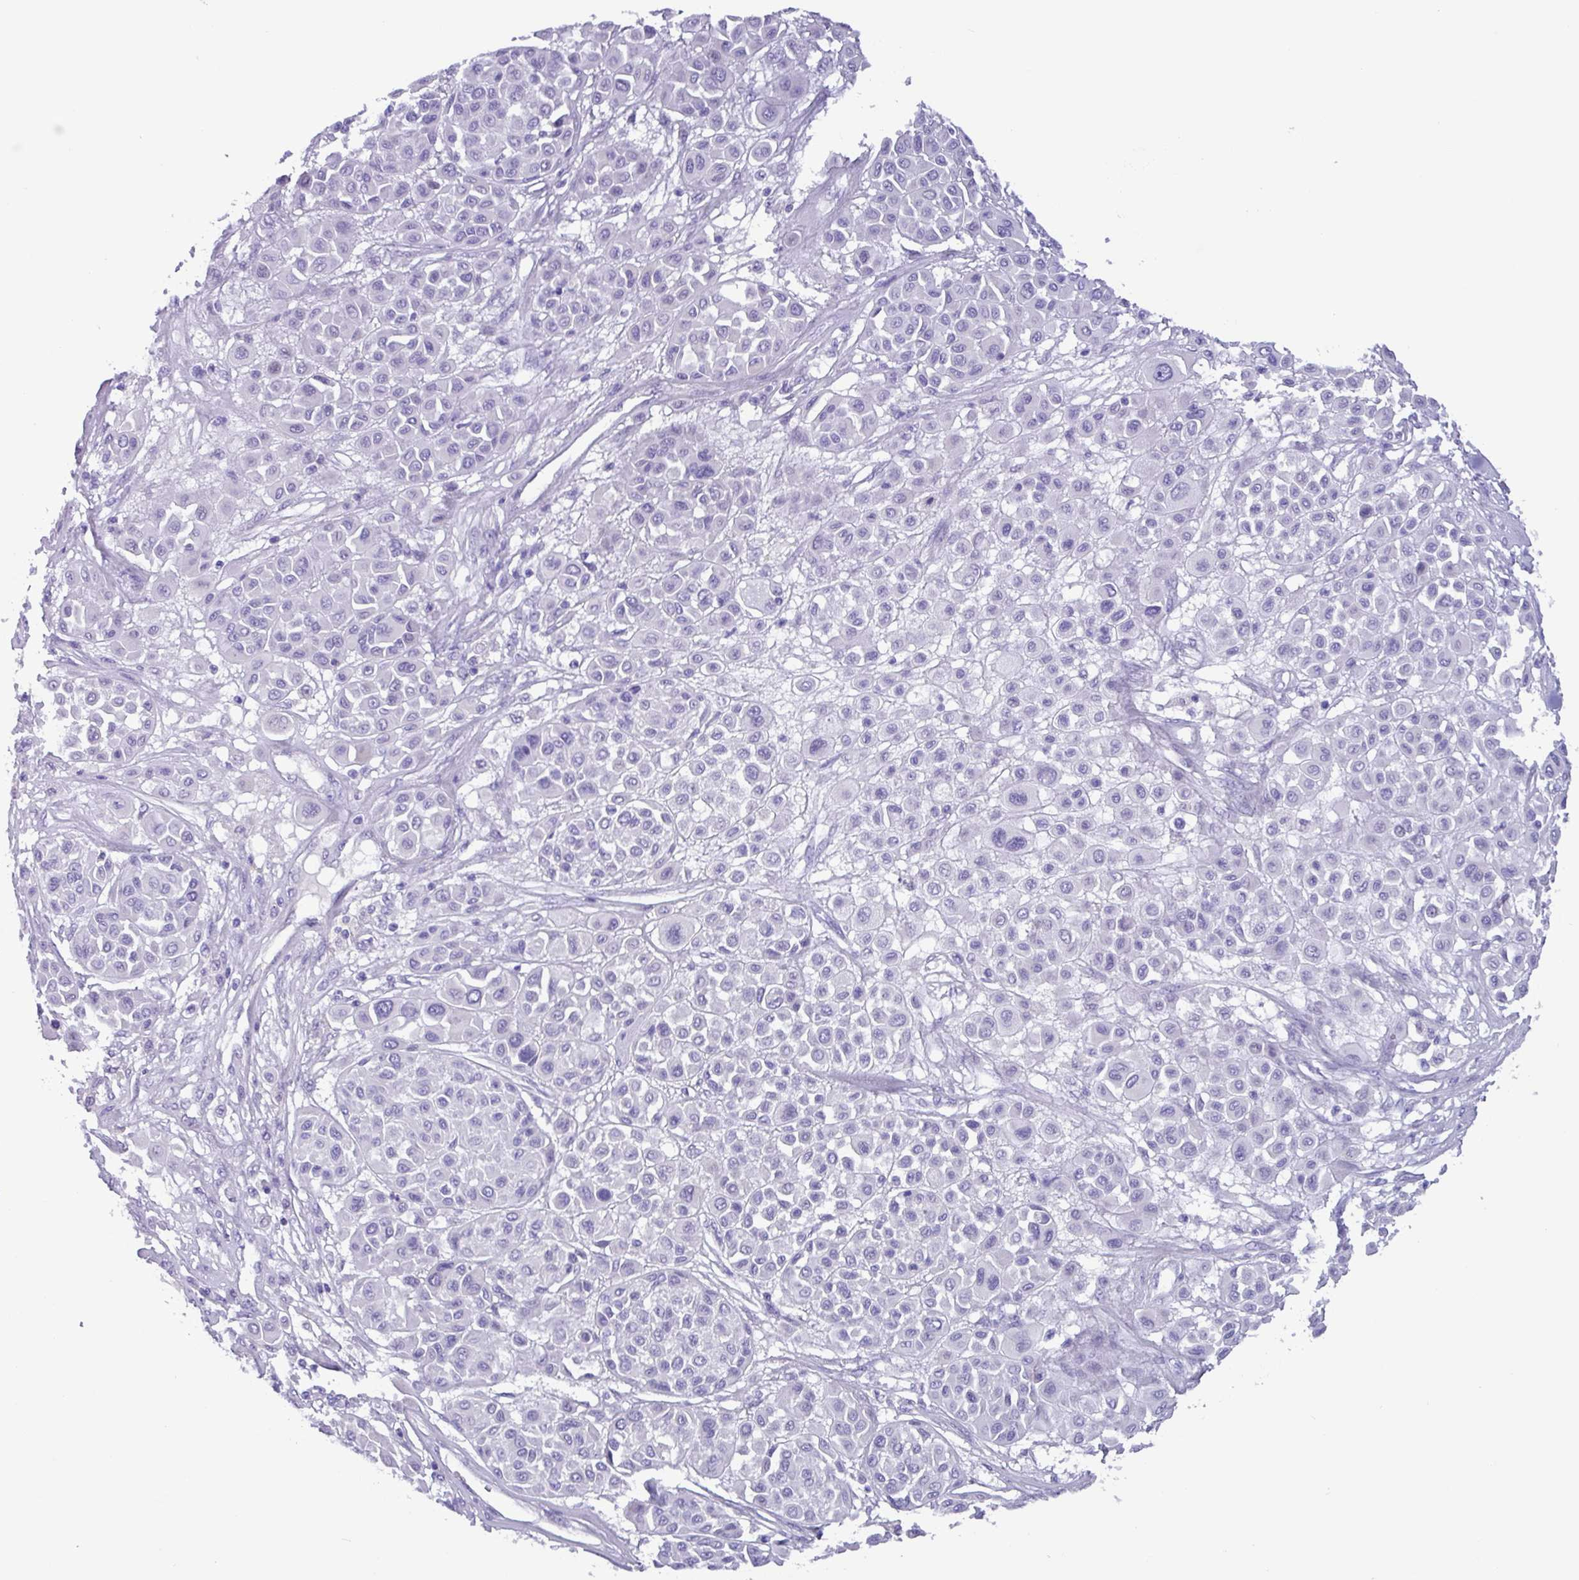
{"staining": {"intensity": "negative", "quantity": "none", "location": "none"}, "tissue": "melanoma", "cell_type": "Tumor cells", "image_type": "cancer", "snomed": [{"axis": "morphology", "description": "Malignant melanoma, Metastatic site"}, {"axis": "topography", "description": "Soft tissue"}], "caption": "A histopathology image of malignant melanoma (metastatic site) stained for a protein displays no brown staining in tumor cells.", "gene": "MRM2", "patient": {"sex": "male", "age": 41}}